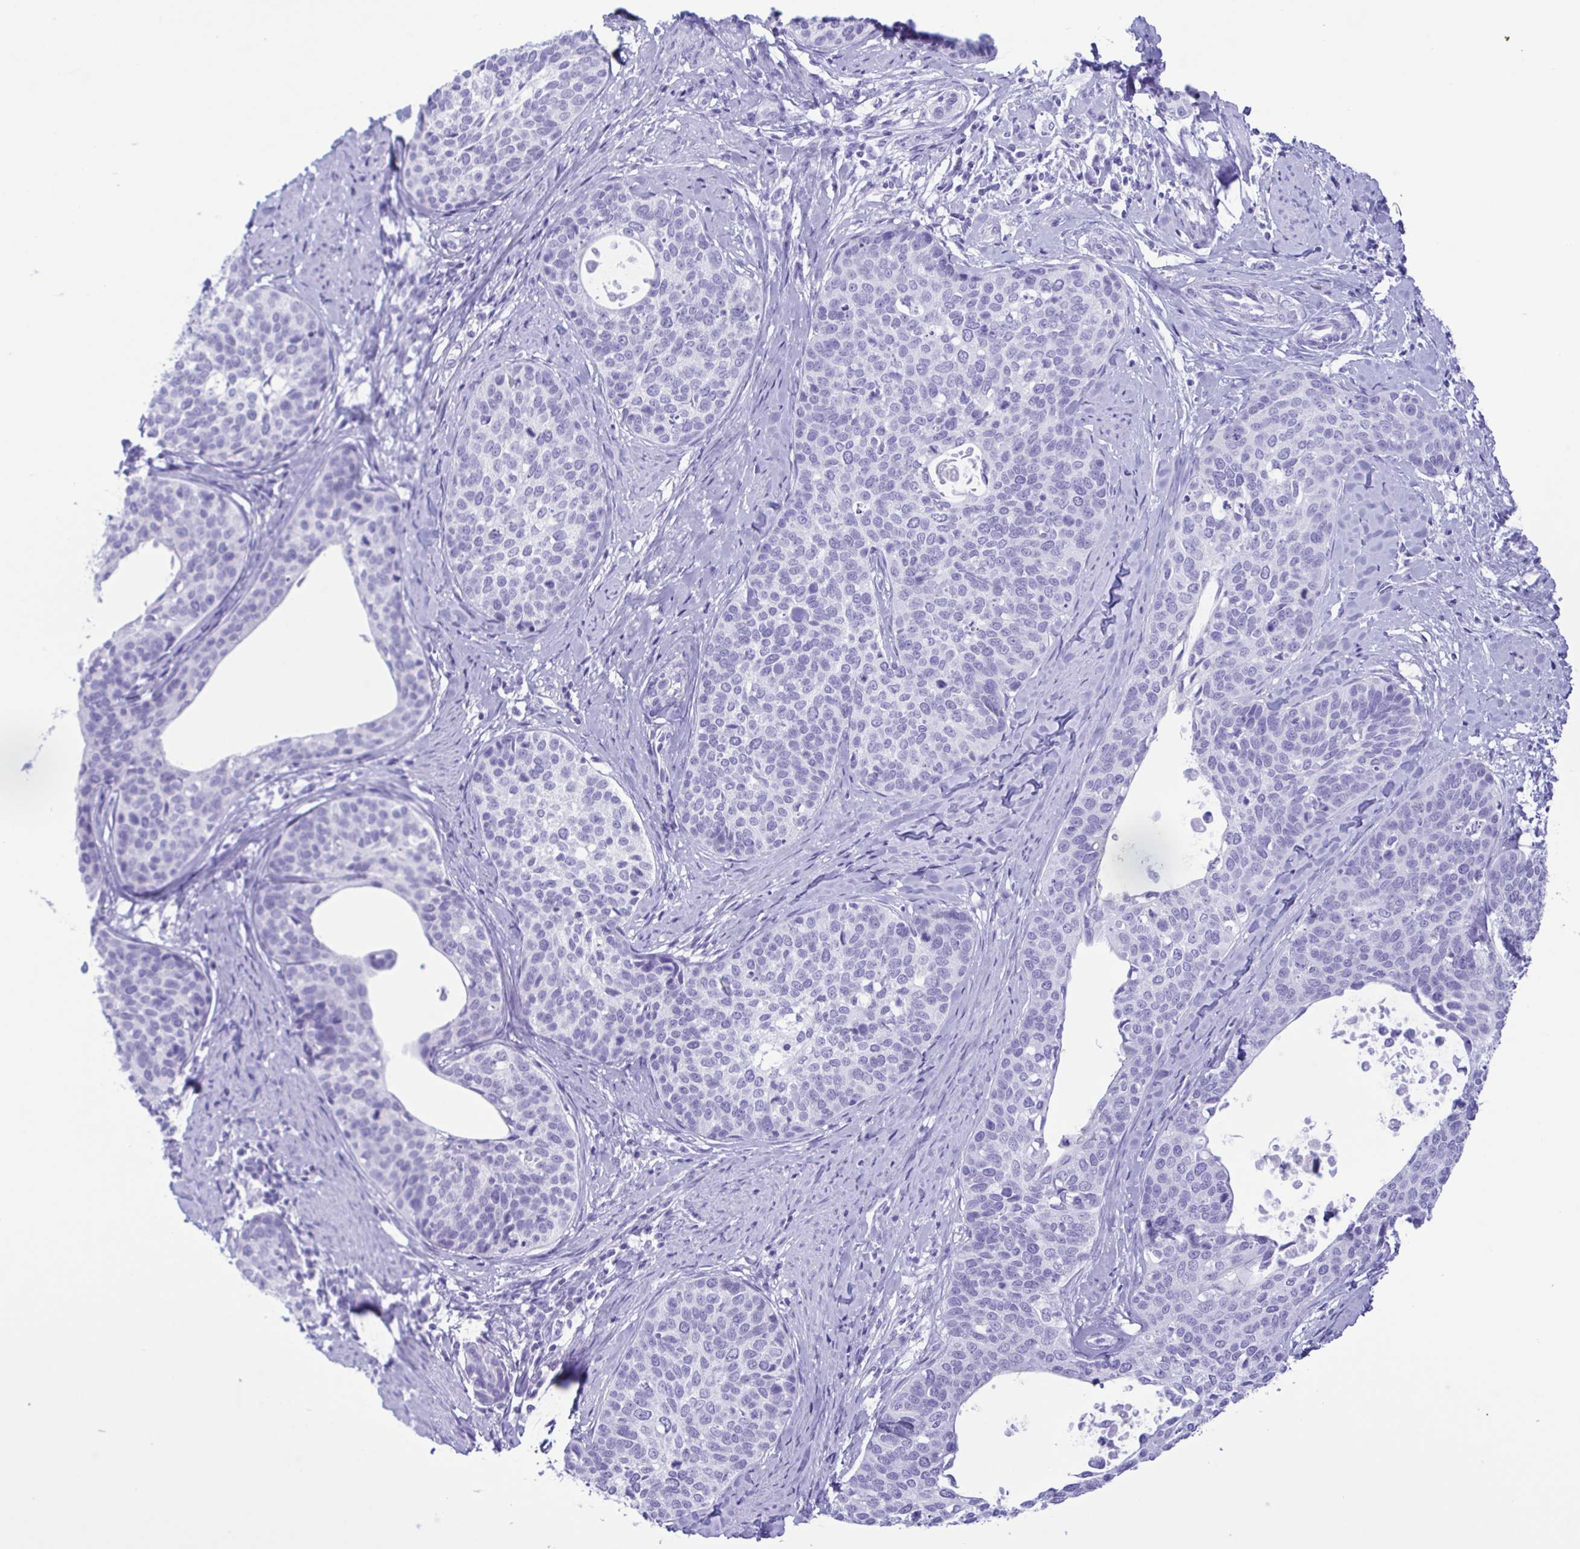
{"staining": {"intensity": "negative", "quantity": "none", "location": "none"}, "tissue": "cervical cancer", "cell_type": "Tumor cells", "image_type": "cancer", "snomed": [{"axis": "morphology", "description": "Squamous cell carcinoma, NOS"}, {"axis": "topography", "description": "Cervix"}], "caption": "Immunohistochemical staining of human squamous cell carcinoma (cervical) shows no significant expression in tumor cells.", "gene": "TSPY2", "patient": {"sex": "female", "age": 69}}